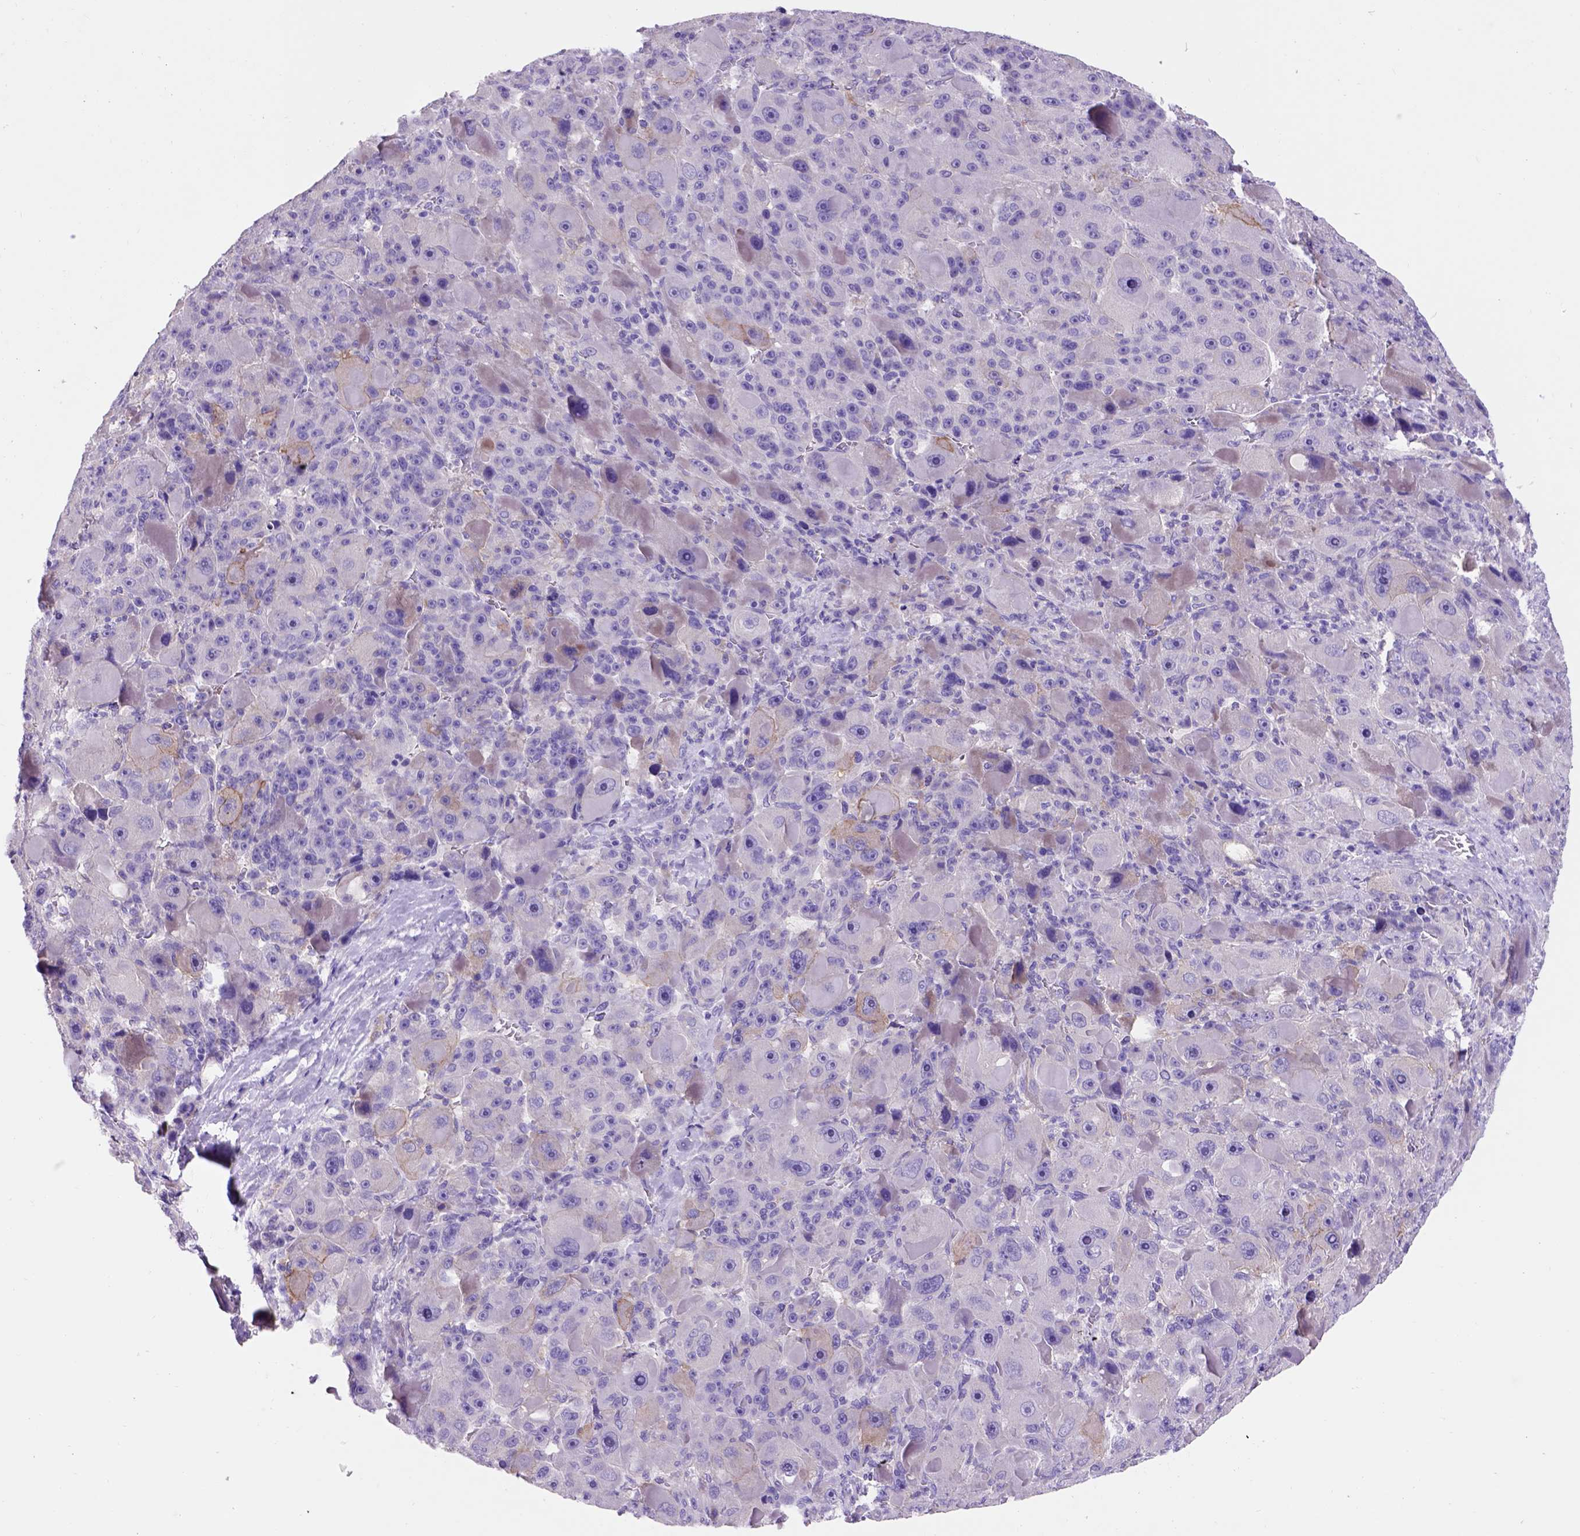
{"staining": {"intensity": "negative", "quantity": "none", "location": "none"}, "tissue": "liver cancer", "cell_type": "Tumor cells", "image_type": "cancer", "snomed": [{"axis": "morphology", "description": "Carcinoma, Hepatocellular, NOS"}, {"axis": "topography", "description": "Liver"}], "caption": "Tumor cells are negative for protein expression in human liver cancer (hepatocellular carcinoma). The staining is performed using DAB (3,3'-diaminobenzidine) brown chromogen with nuclei counter-stained in using hematoxylin.", "gene": "EGFR", "patient": {"sex": "male", "age": 76}}